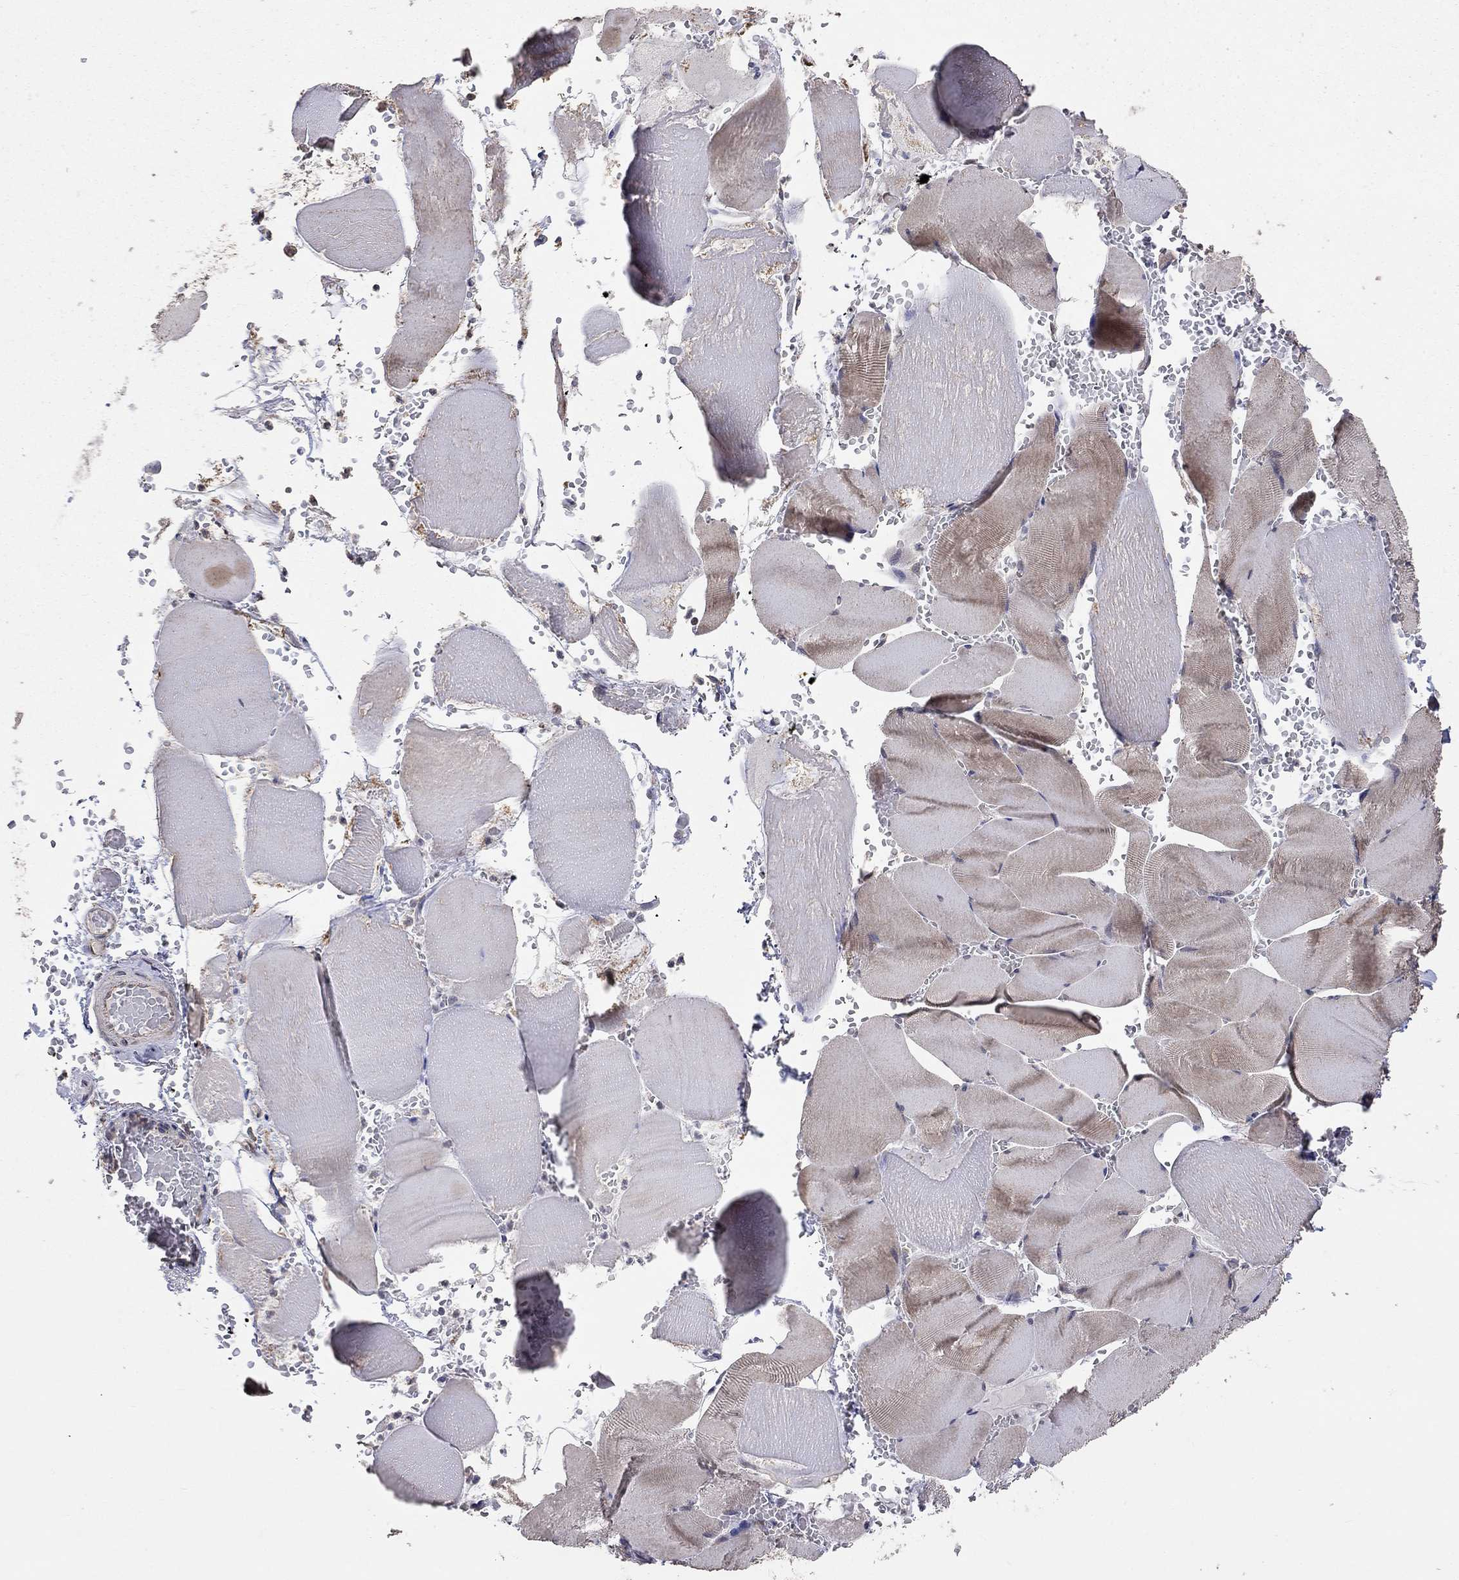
{"staining": {"intensity": "weak", "quantity": "<25%", "location": "cytoplasmic/membranous"}, "tissue": "skeletal muscle", "cell_type": "Myocytes", "image_type": "normal", "snomed": [{"axis": "morphology", "description": "Normal tissue, NOS"}, {"axis": "topography", "description": "Skeletal muscle"}], "caption": "Immunohistochemistry (IHC) of benign skeletal muscle reveals no staining in myocytes.", "gene": "ANKRA2", "patient": {"sex": "male", "age": 56}}